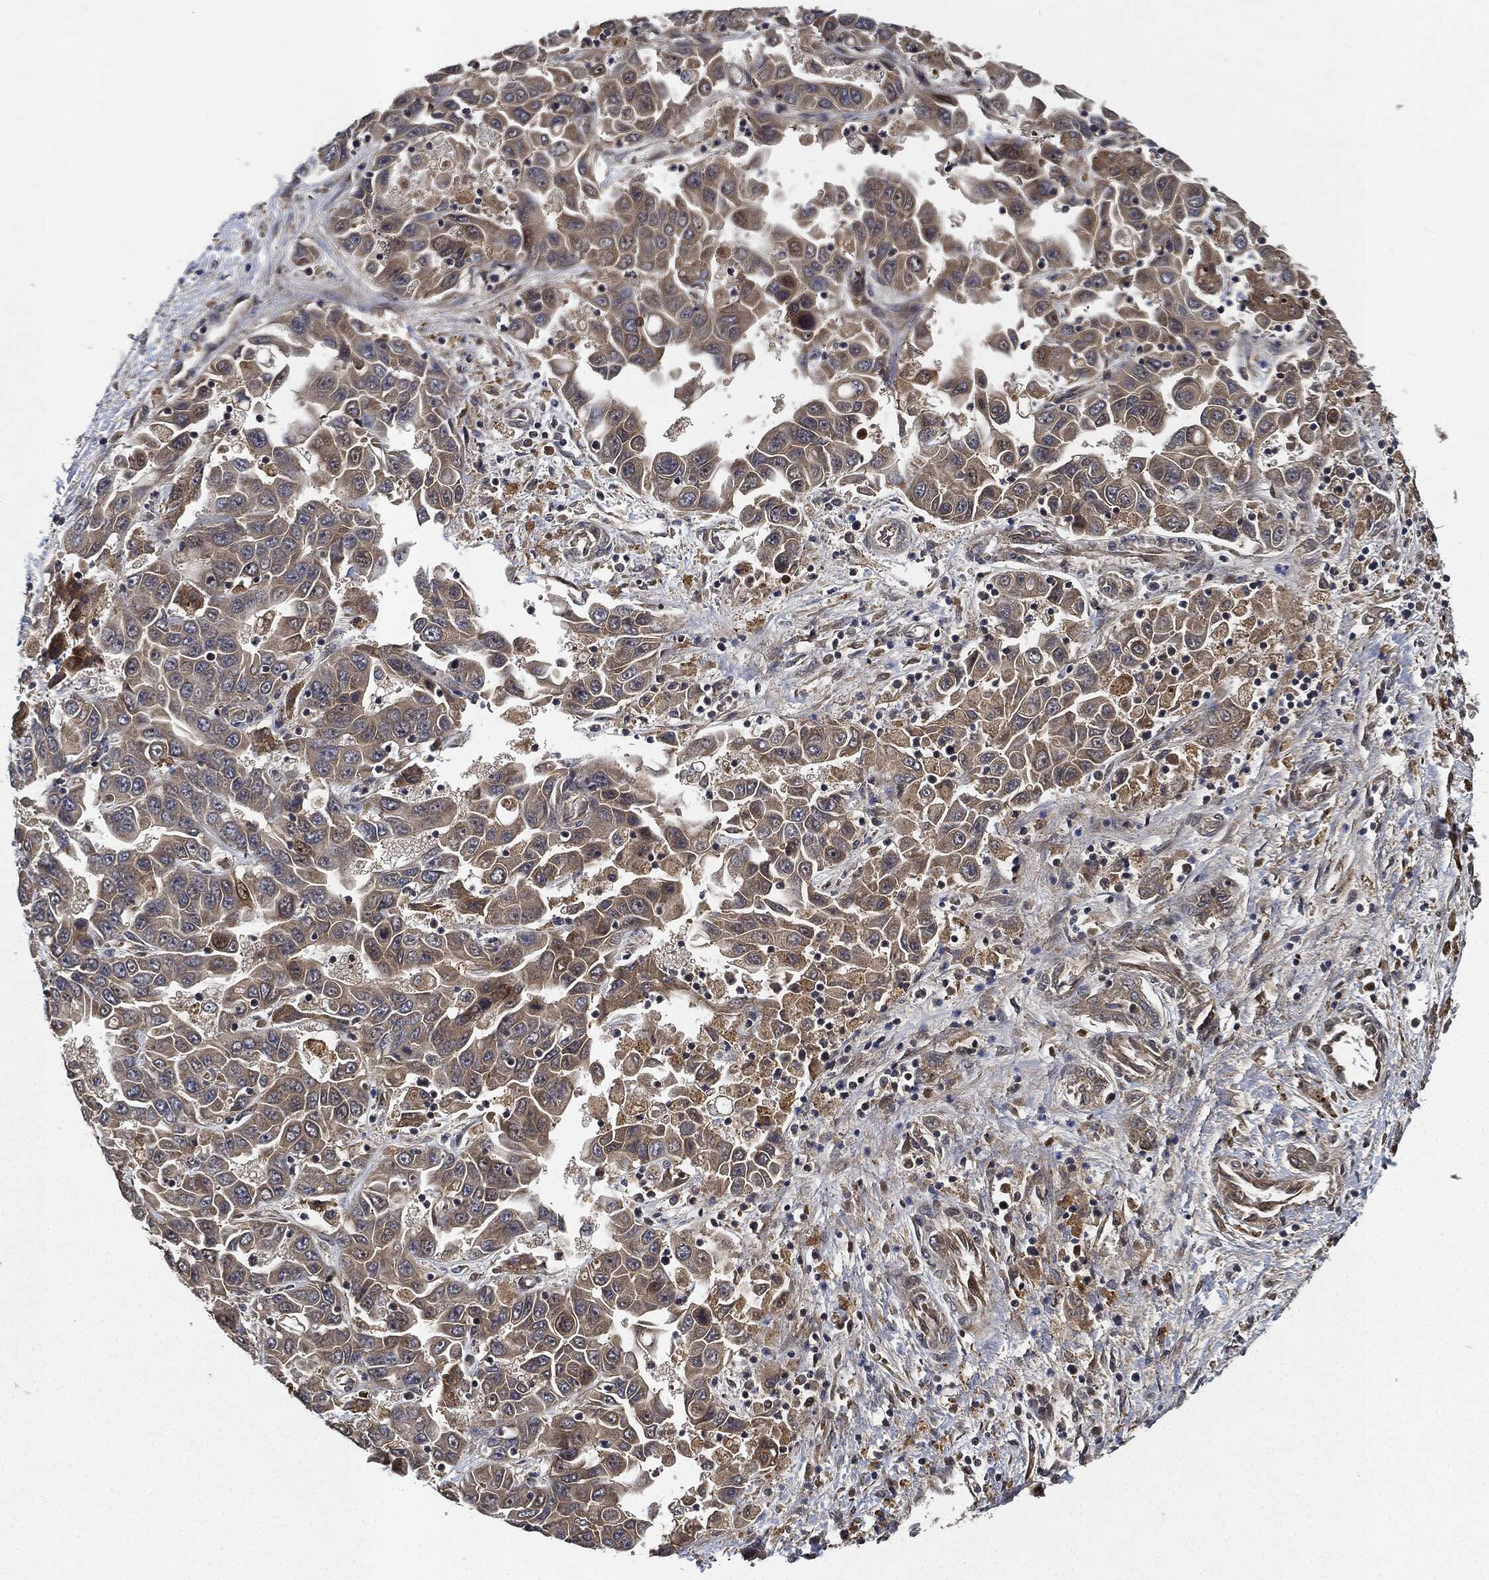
{"staining": {"intensity": "weak", "quantity": "25%-75%", "location": "cytoplasmic/membranous"}, "tissue": "liver cancer", "cell_type": "Tumor cells", "image_type": "cancer", "snomed": [{"axis": "morphology", "description": "Cholangiocarcinoma"}, {"axis": "topography", "description": "Liver"}], "caption": "Weak cytoplasmic/membranous expression is present in about 25%-75% of tumor cells in liver cholangiocarcinoma. (IHC, brightfield microscopy, high magnification).", "gene": "MLST8", "patient": {"sex": "female", "age": 52}}